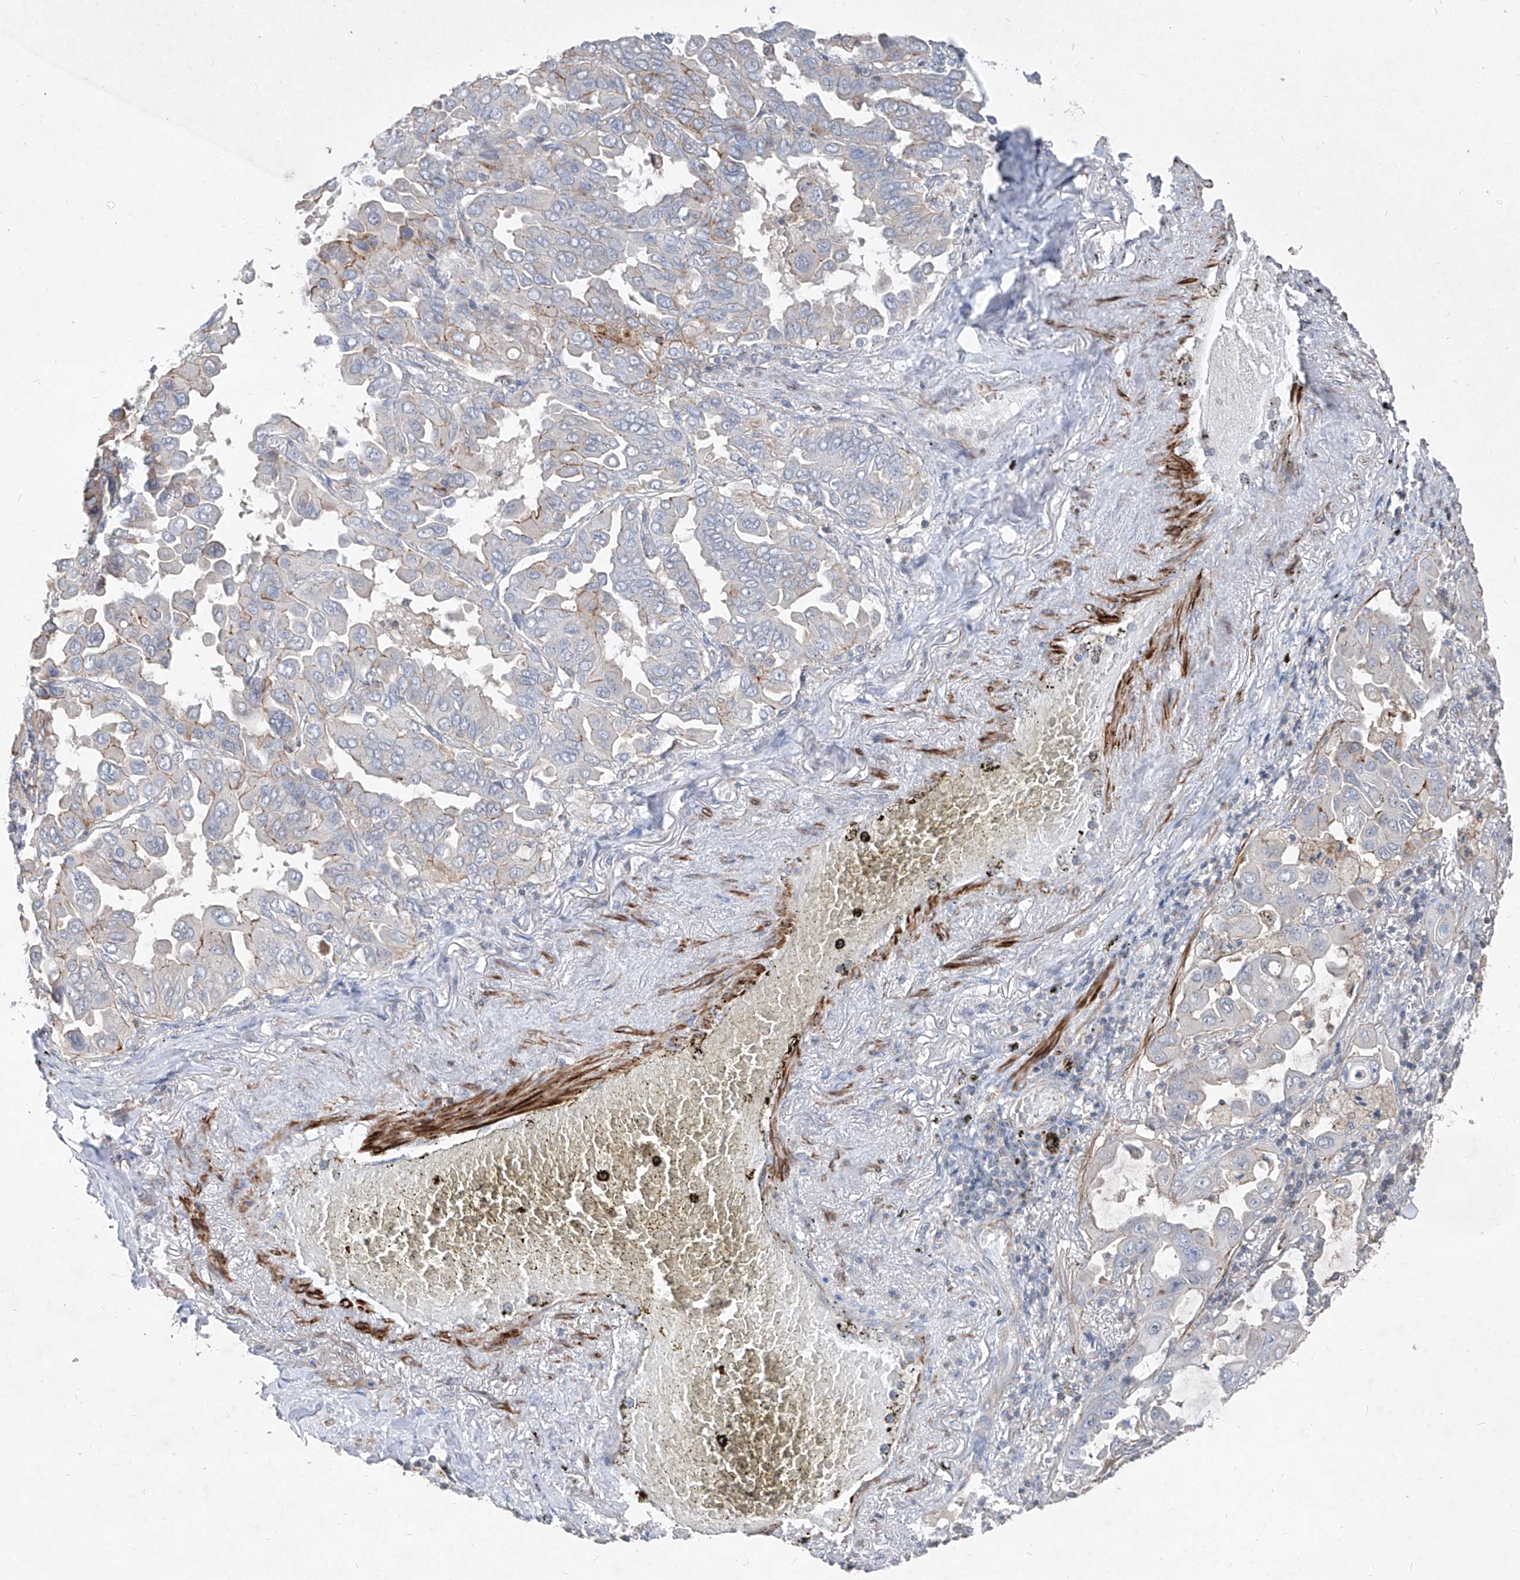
{"staining": {"intensity": "weak", "quantity": "<25%", "location": "cytoplasmic/membranous"}, "tissue": "lung cancer", "cell_type": "Tumor cells", "image_type": "cancer", "snomed": [{"axis": "morphology", "description": "Adenocarcinoma, NOS"}, {"axis": "topography", "description": "Lung"}], "caption": "DAB (3,3'-diaminobenzidine) immunohistochemical staining of lung cancer (adenocarcinoma) demonstrates no significant expression in tumor cells. (DAB (3,3'-diaminobenzidine) immunohistochemistry with hematoxylin counter stain).", "gene": "UFD1", "patient": {"sex": "male", "age": 64}}